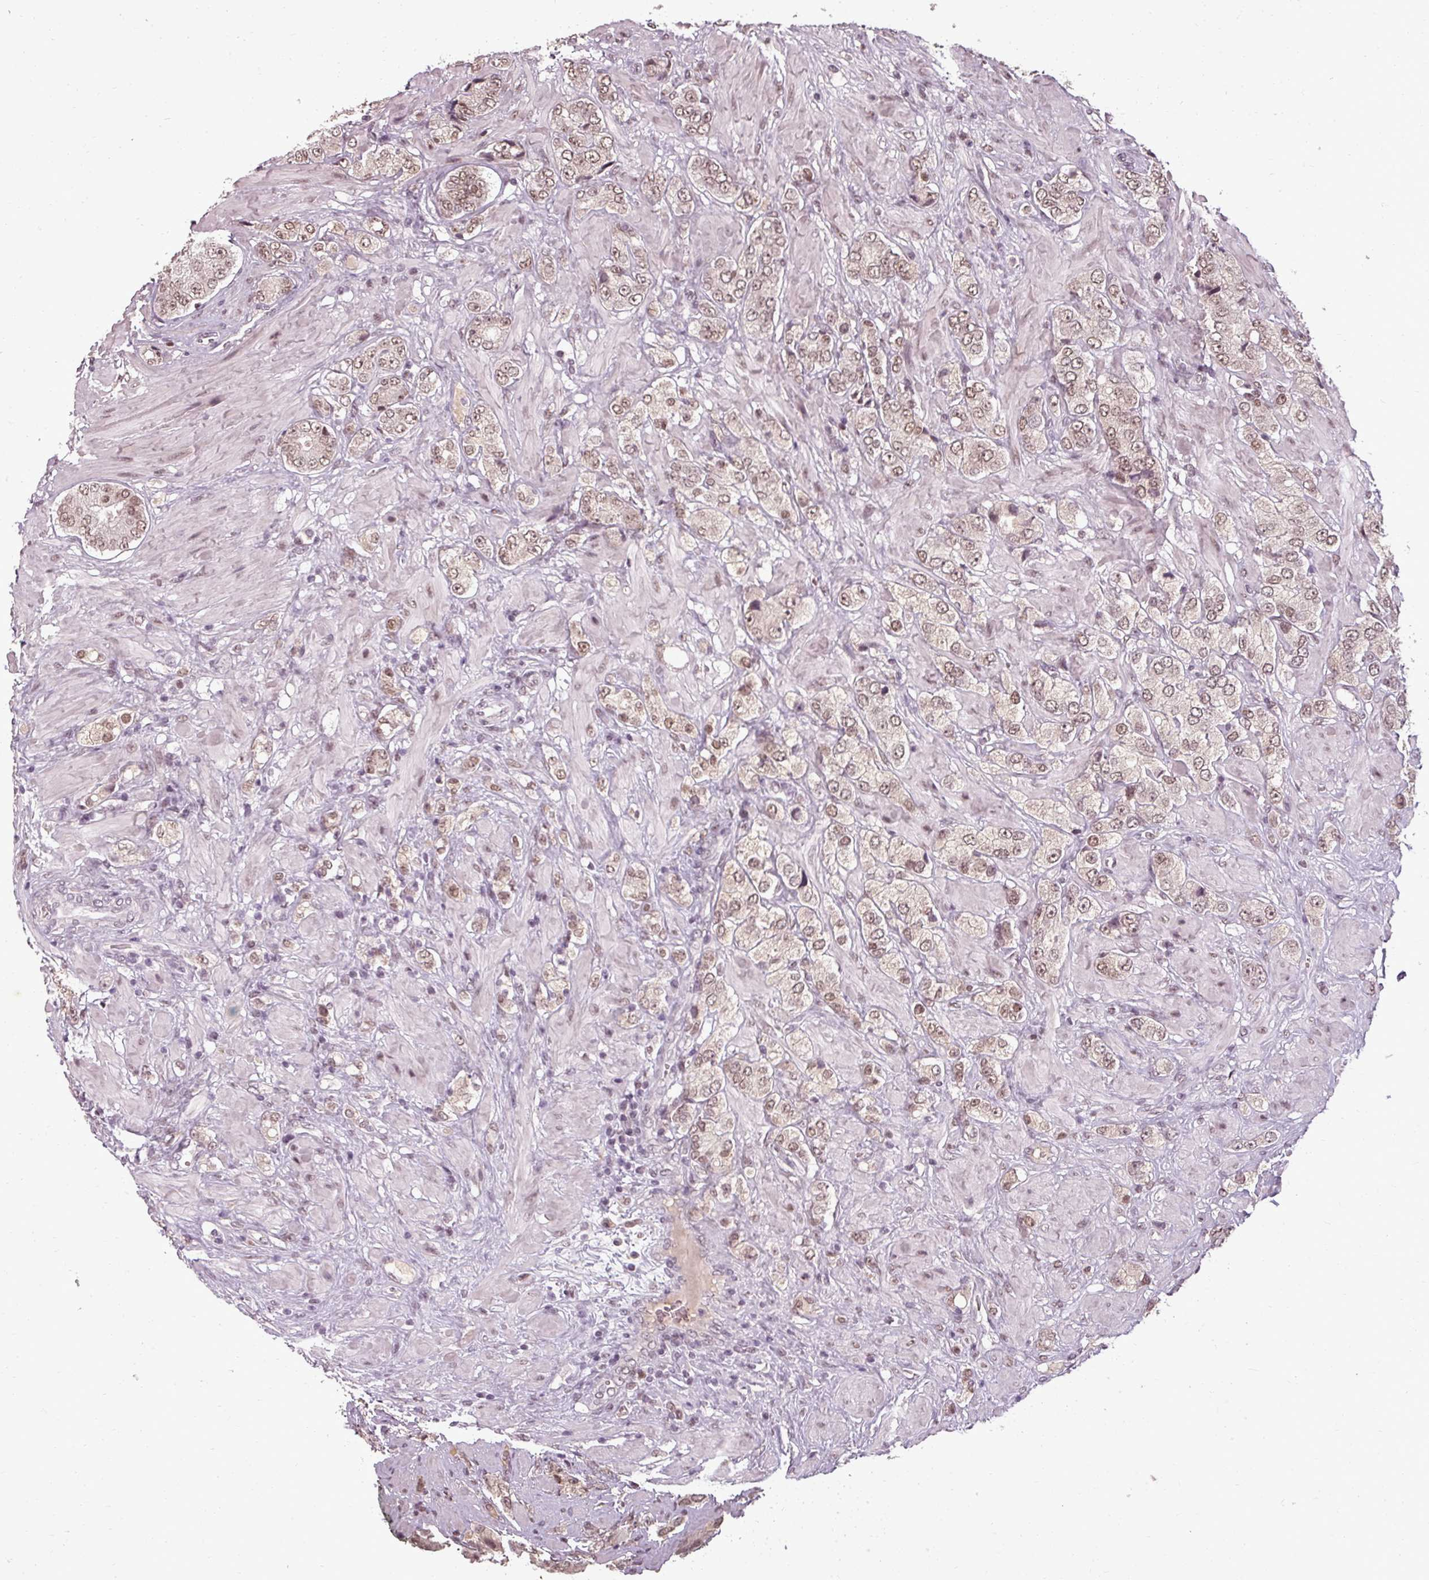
{"staining": {"intensity": "moderate", "quantity": ">75%", "location": "nuclear"}, "tissue": "prostate cancer", "cell_type": "Tumor cells", "image_type": "cancer", "snomed": [{"axis": "morphology", "description": "Adenocarcinoma, High grade"}, {"axis": "topography", "description": "Prostate and seminal vesicle, NOS"}], "caption": "Prostate cancer (adenocarcinoma (high-grade)) stained with DAB immunohistochemistry demonstrates medium levels of moderate nuclear staining in about >75% of tumor cells. Nuclei are stained in blue.", "gene": "BCAS3", "patient": {"sex": "male", "age": 64}}